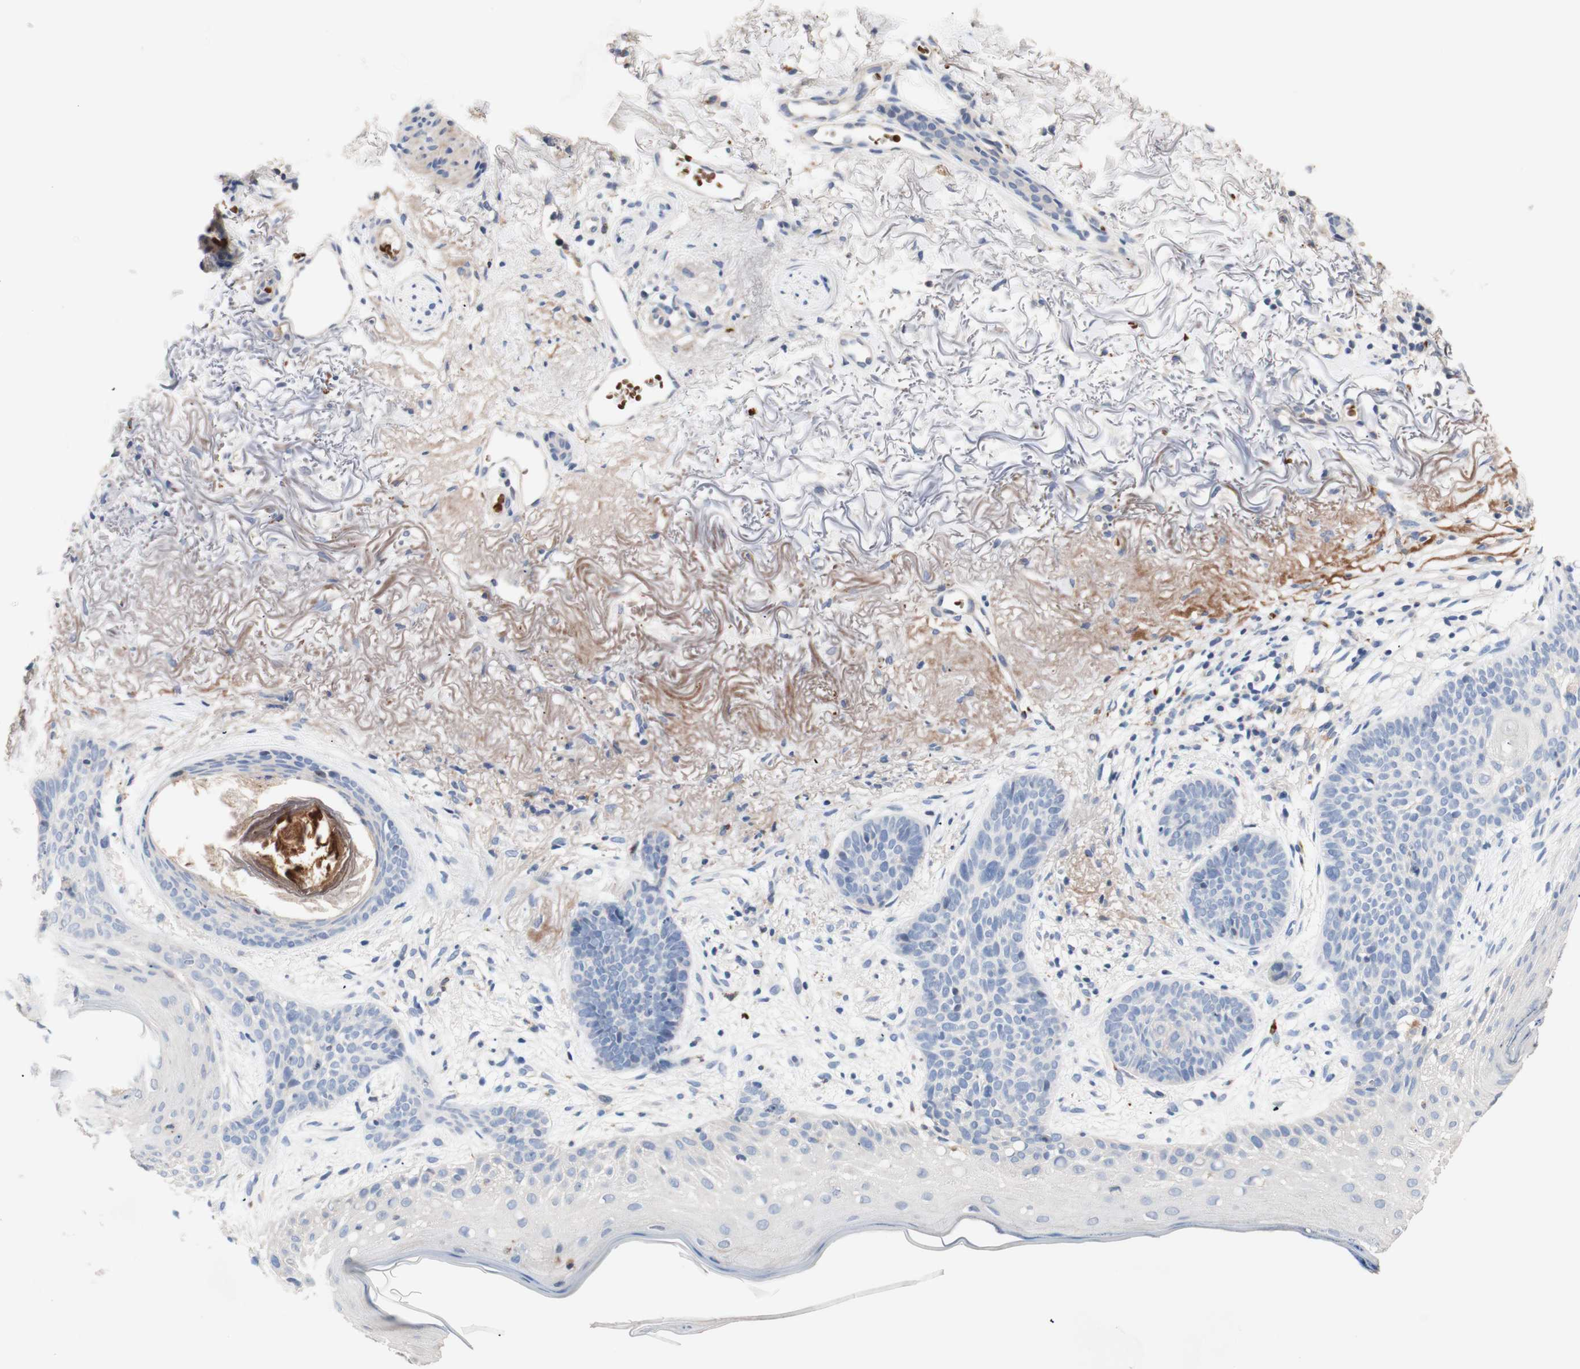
{"staining": {"intensity": "negative", "quantity": "none", "location": "none"}, "tissue": "skin cancer", "cell_type": "Tumor cells", "image_type": "cancer", "snomed": [{"axis": "morphology", "description": "Normal tissue, NOS"}, {"axis": "morphology", "description": "Basal cell carcinoma"}, {"axis": "topography", "description": "Skin"}], "caption": "High power microscopy image of an IHC histopathology image of skin cancer, revealing no significant staining in tumor cells. (DAB (3,3'-diaminobenzidine) IHC, high magnification).", "gene": "CDON", "patient": {"sex": "female", "age": 70}}